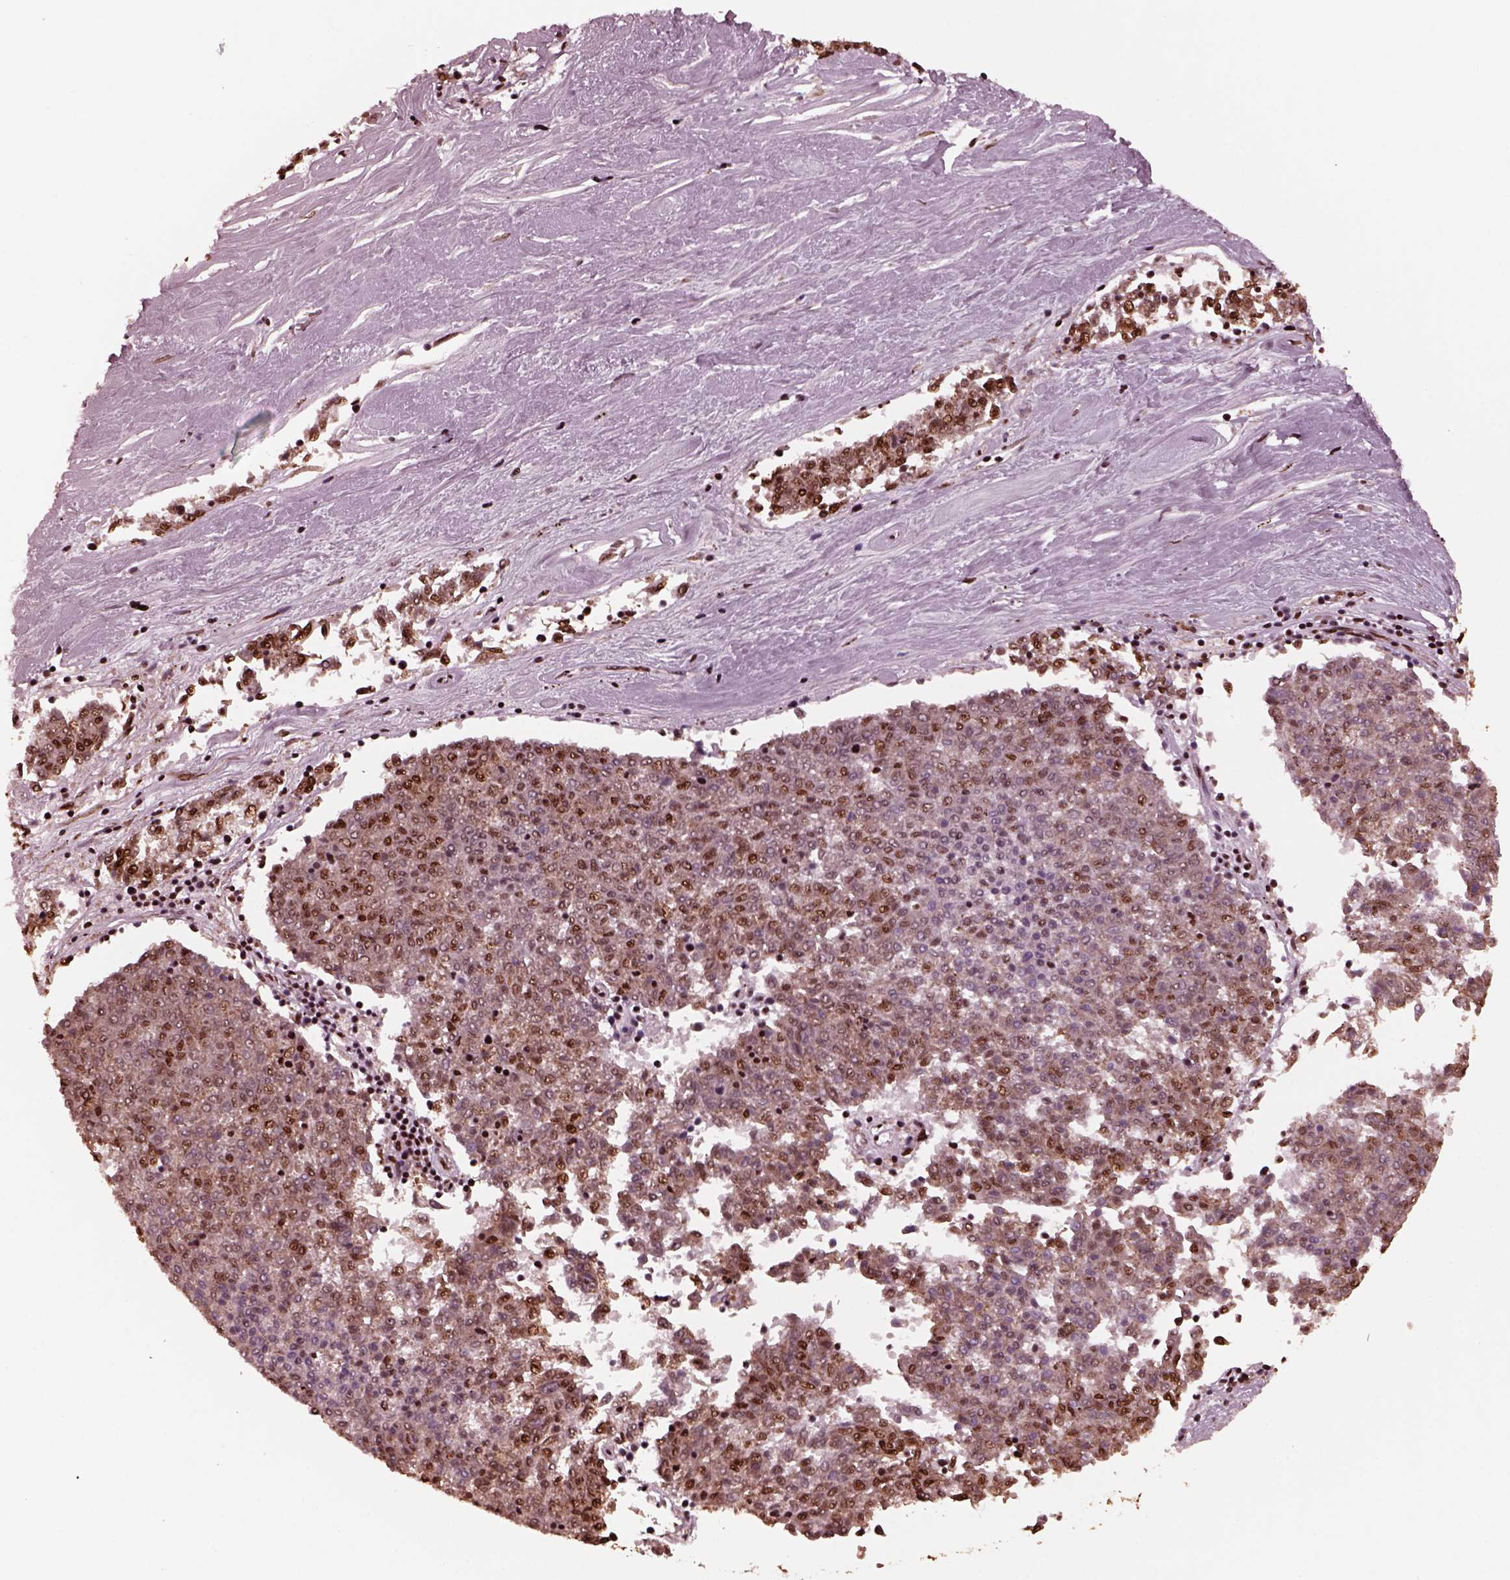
{"staining": {"intensity": "strong", "quantity": "25%-75%", "location": "nuclear"}, "tissue": "melanoma", "cell_type": "Tumor cells", "image_type": "cancer", "snomed": [{"axis": "morphology", "description": "Malignant melanoma, NOS"}, {"axis": "topography", "description": "Skin"}], "caption": "DAB immunohistochemical staining of malignant melanoma exhibits strong nuclear protein expression in approximately 25%-75% of tumor cells. The protein is stained brown, and the nuclei are stained in blue (DAB IHC with brightfield microscopy, high magnification).", "gene": "NSD1", "patient": {"sex": "female", "age": 72}}